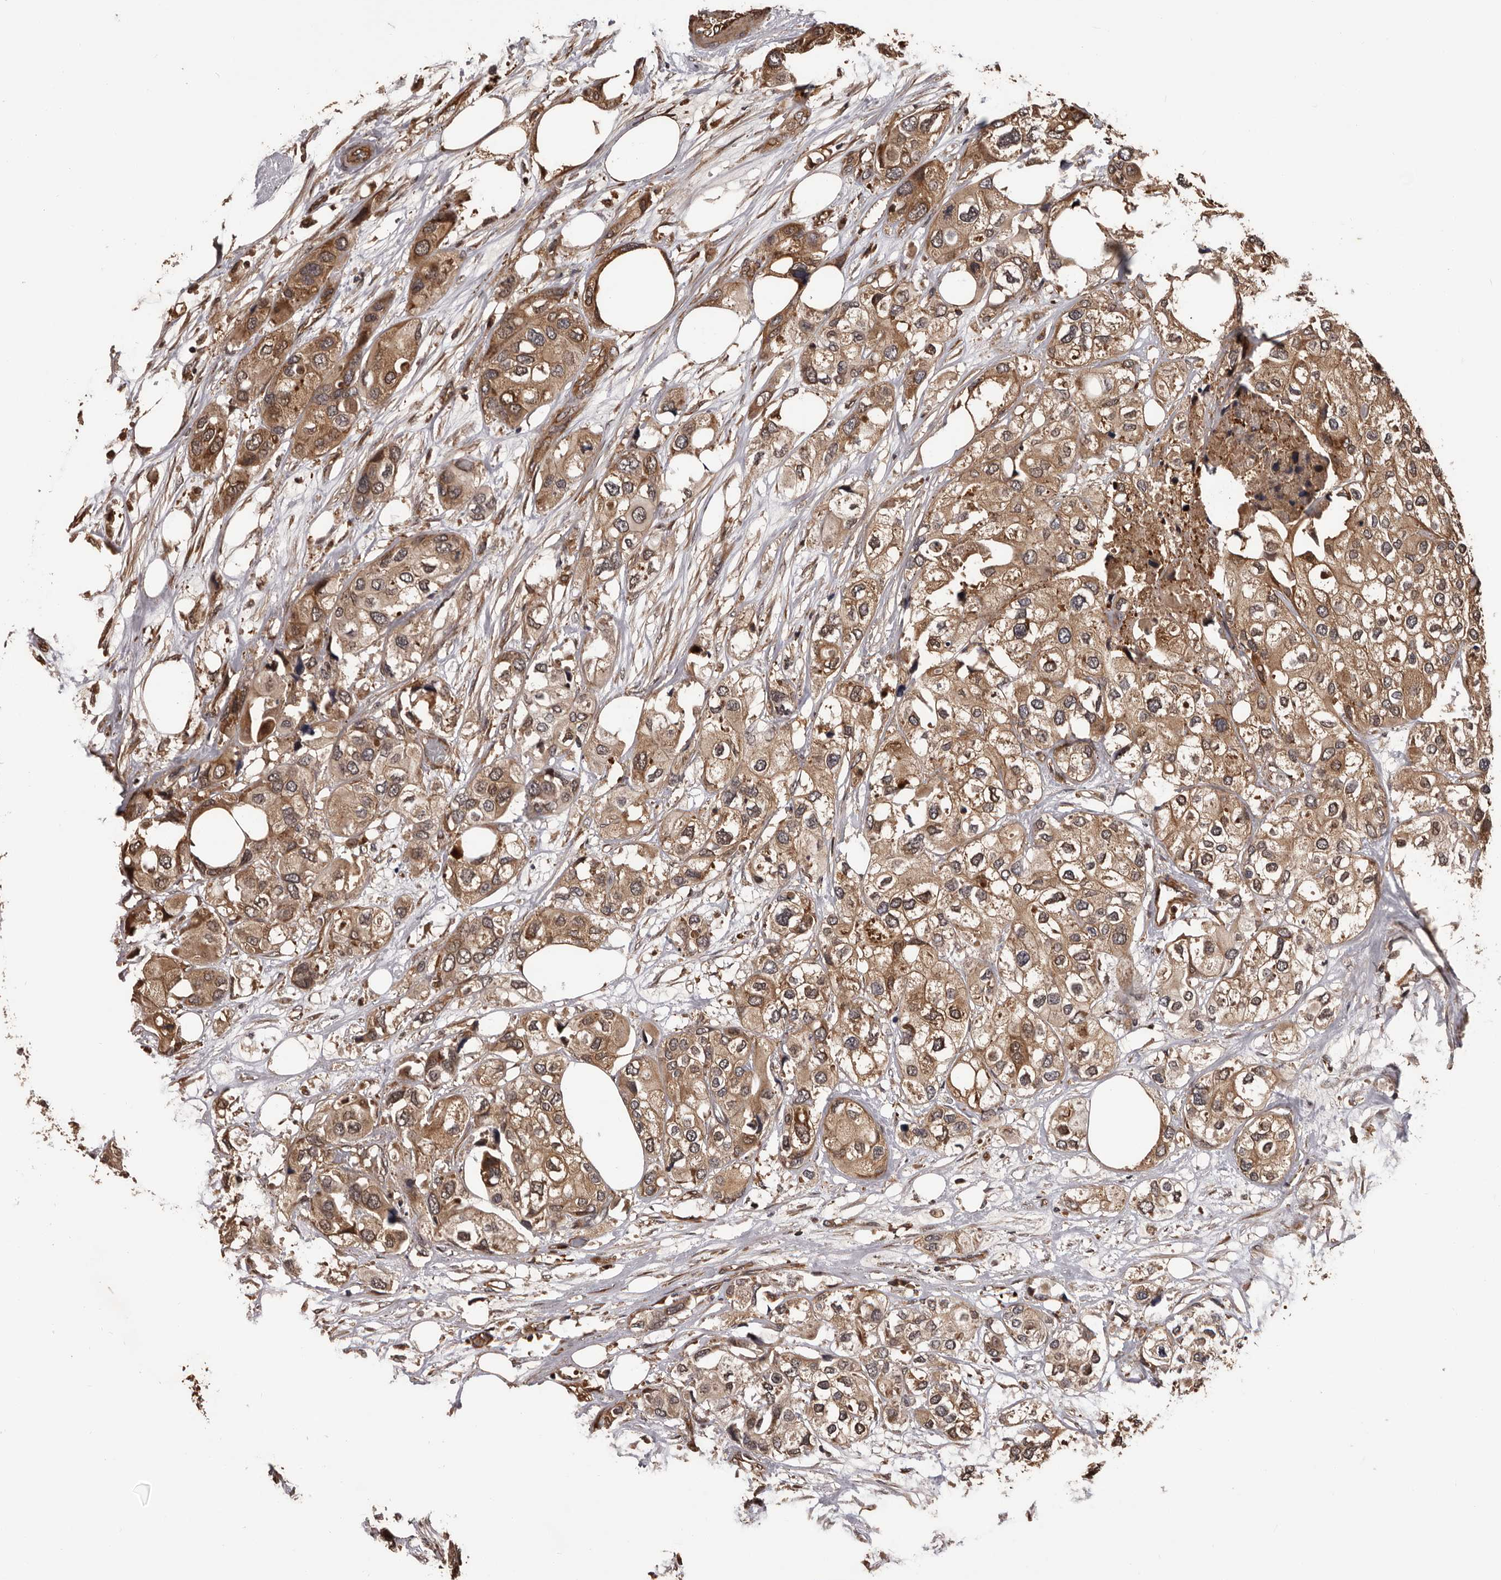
{"staining": {"intensity": "moderate", "quantity": ">75%", "location": "cytoplasmic/membranous"}, "tissue": "urothelial cancer", "cell_type": "Tumor cells", "image_type": "cancer", "snomed": [{"axis": "morphology", "description": "Urothelial carcinoma, High grade"}, {"axis": "topography", "description": "Urinary bladder"}], "caption": "Protein staining shows moderate cytoplasmic/membranous staining in about >75% of tumor cells in high-grade urothelial carcinoma.", "gene": "ADAMTS2", "patient": {"sex": "male", "age": 64}}